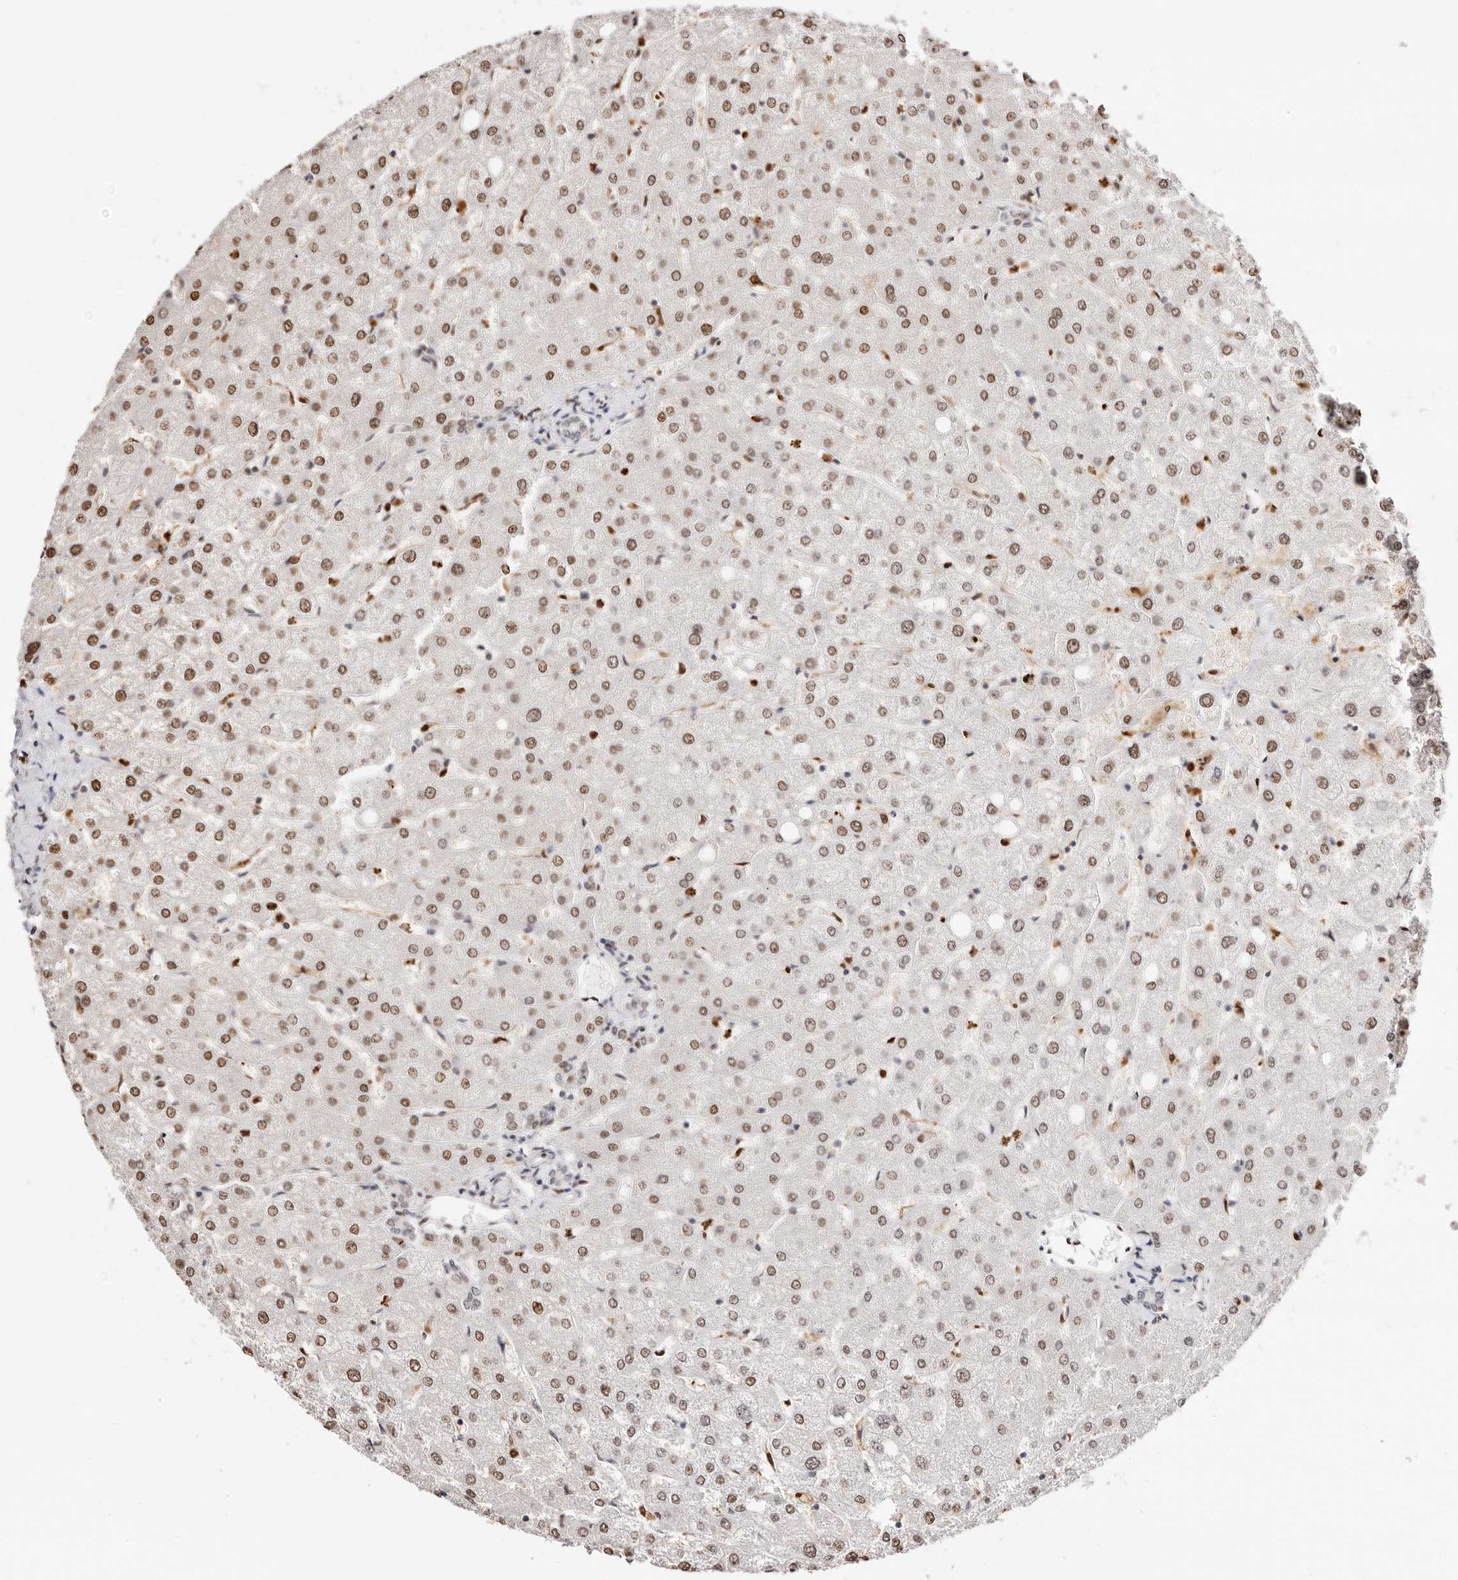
{"staining": {"intensity": "moderate", "quantity": "25%-75%", "location": "nuclear"}, "tissue": "liver", "cell_type": "Cholangiocytes", "image_type": "normal", "snomed": [{"axis": "morphology", "description": "Normal tissue, NOS"}, {"axis": "topography", "description": "Liver"}], "caption": "Cholangiocytes exhibit medium levels of moderate nuclear expression in about 25%-75% of cells in unremarkable liver.", "gene": "TKT", "patient": {"sex": "female", "age": 54}}